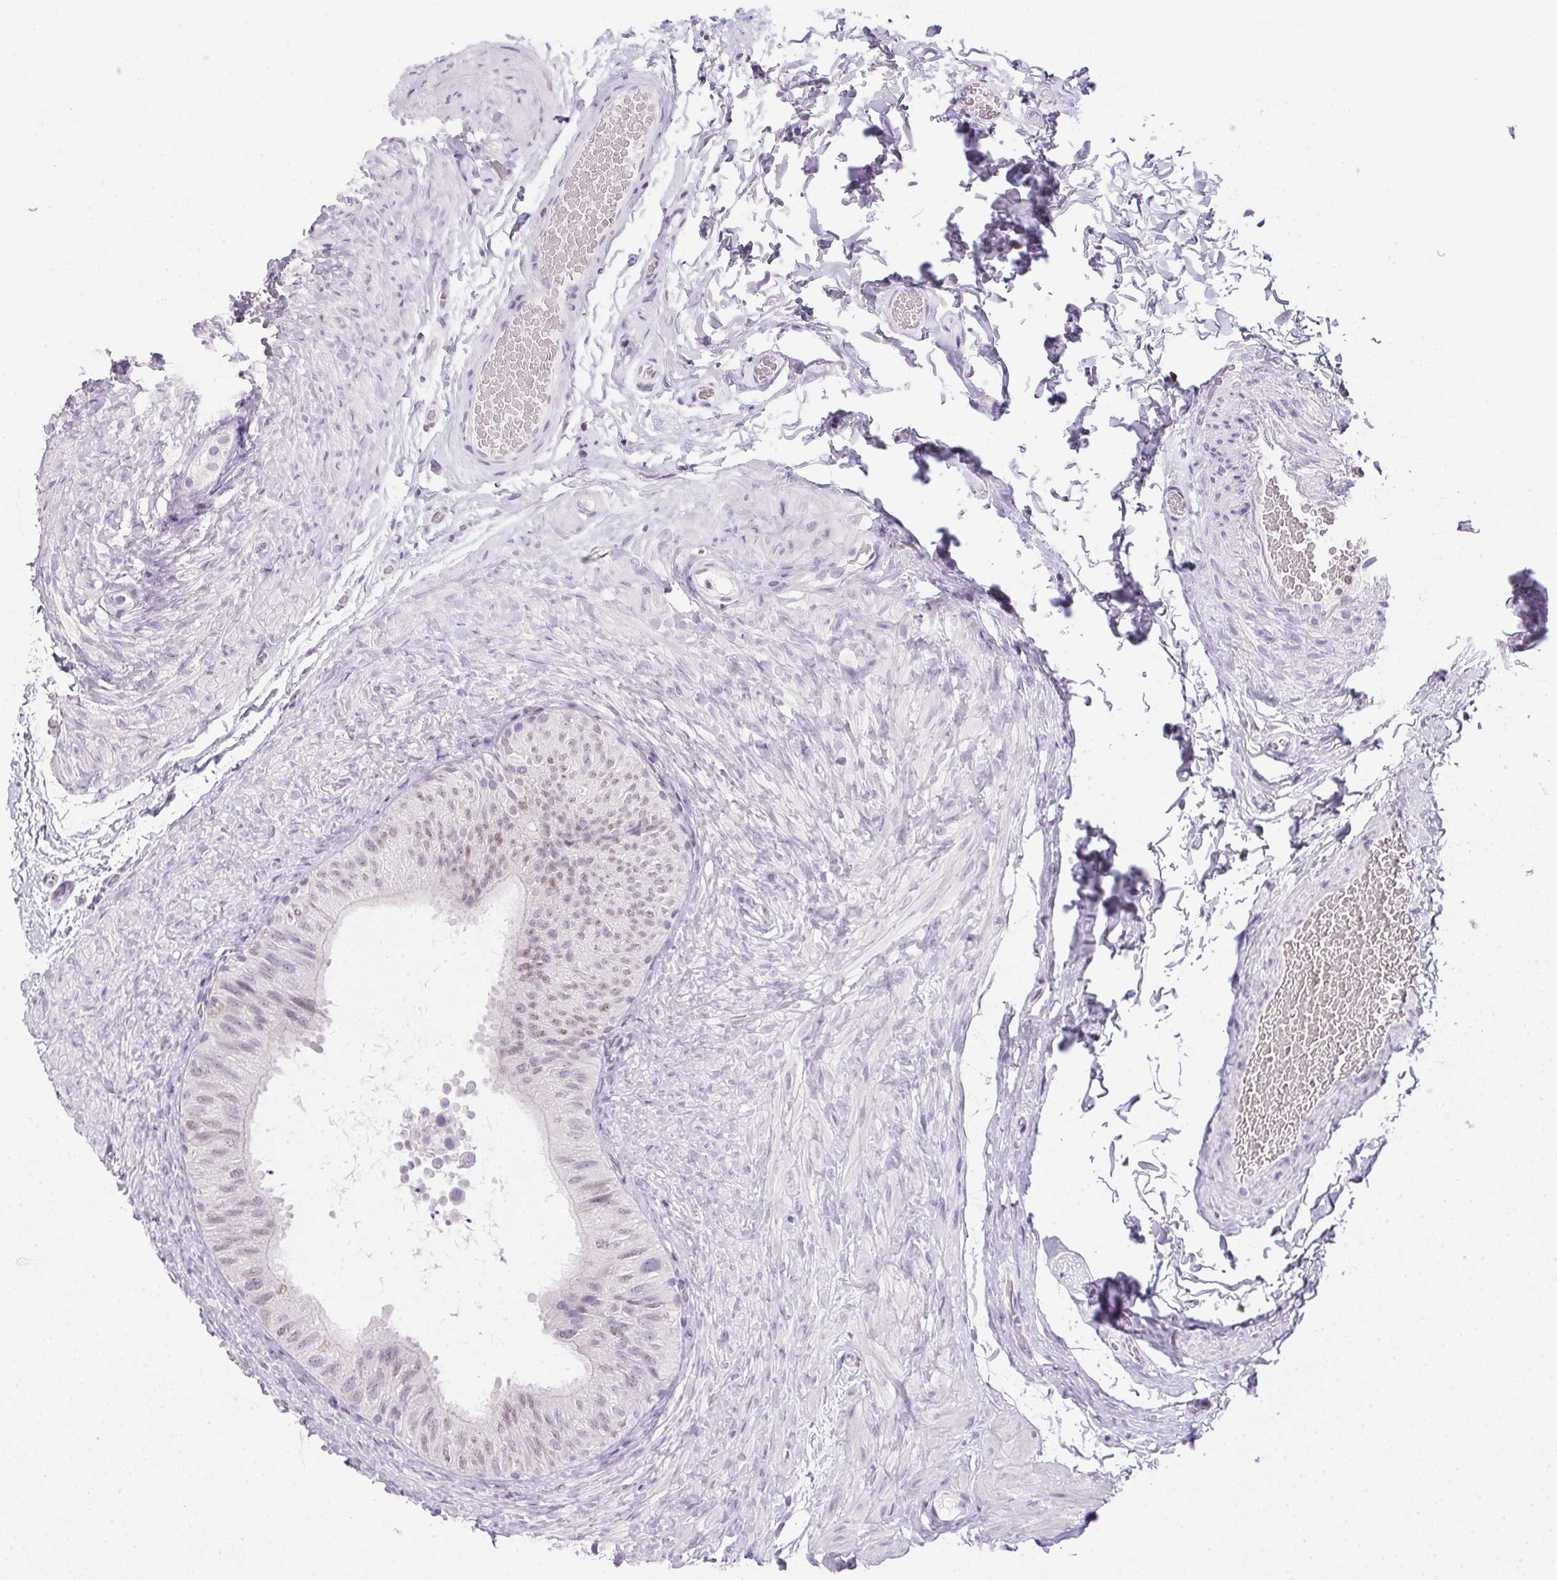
{"staining": {"intensity": "negative", "quantity": "none", "location": "none"}, "tissue": "epididymis", "cell_type": "Glandular cells", "image_type": "normal", "snomed": [{"axis": "morphology", "description": "Normal tissue, NOS"}, {"axis": "topography", "description": "Epididymis, spermatic cord, NOS"}, {"axis": "topography", "description": "Epididymis"}], "caption": "An IHC image of unremarkable epididymis is shown. There is no staining in glandular cells of epididymis. (DAB immunohistochemistry (IHC) with hematoxylin counter stain).", "gene": "PRL", "patient": {"sex": "male", "age": 31}}